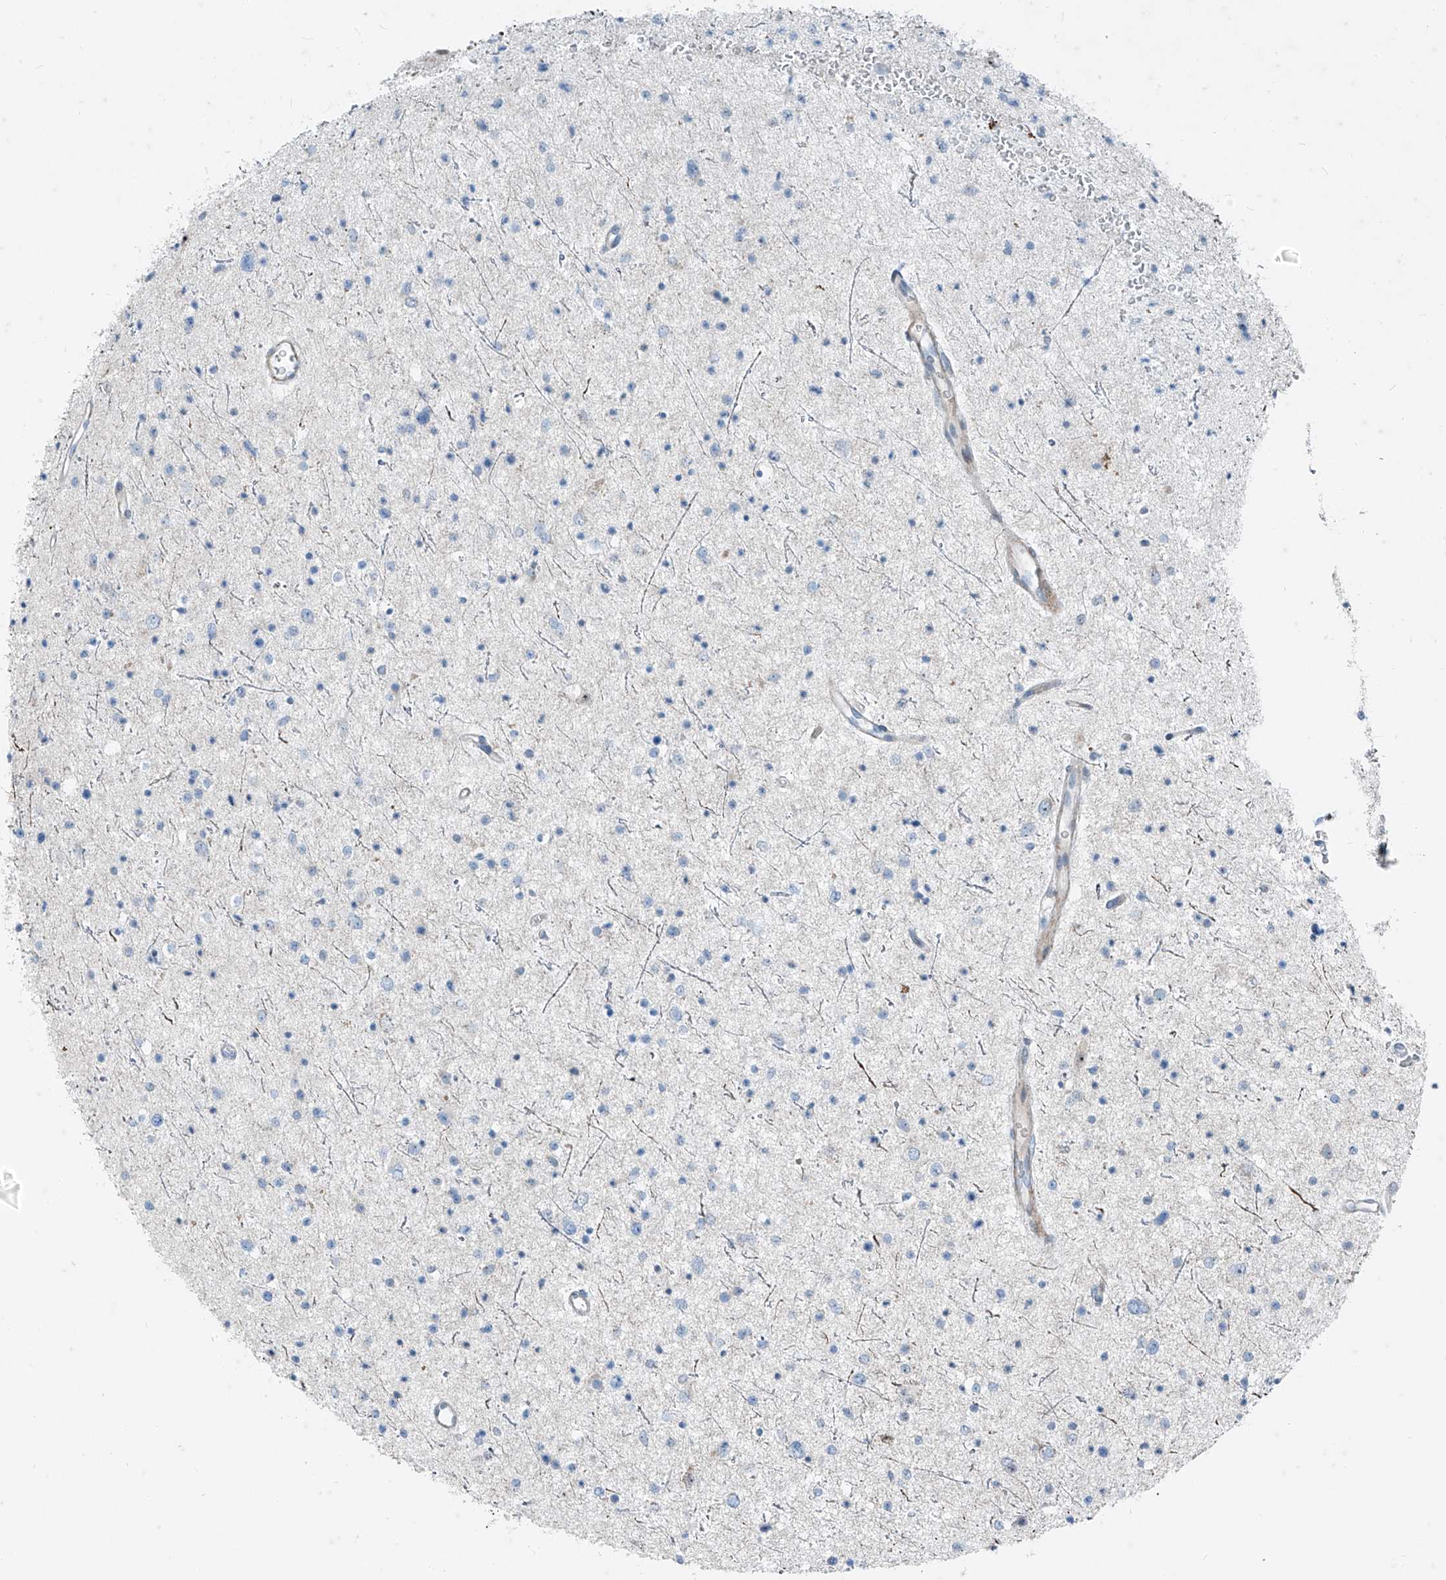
{"staining": {"intensity": "negative", "quantity": "none", "location": "none"}, "tissue": "glioma", "cell_type": "Tumor cells", "image_type": "cancer", "snomed": [{"axis": "morphology", "description": "Glioma, malignant, Low grade"}, {"axis": "topography", "description": "Brain"}], "caption": "A histopathology image of malignant low-grade glioma stained for a protein exhibits no brown staining in tumor cells.", "gene": "PPCS", "patient": {"sex": "female", "age": 37}}